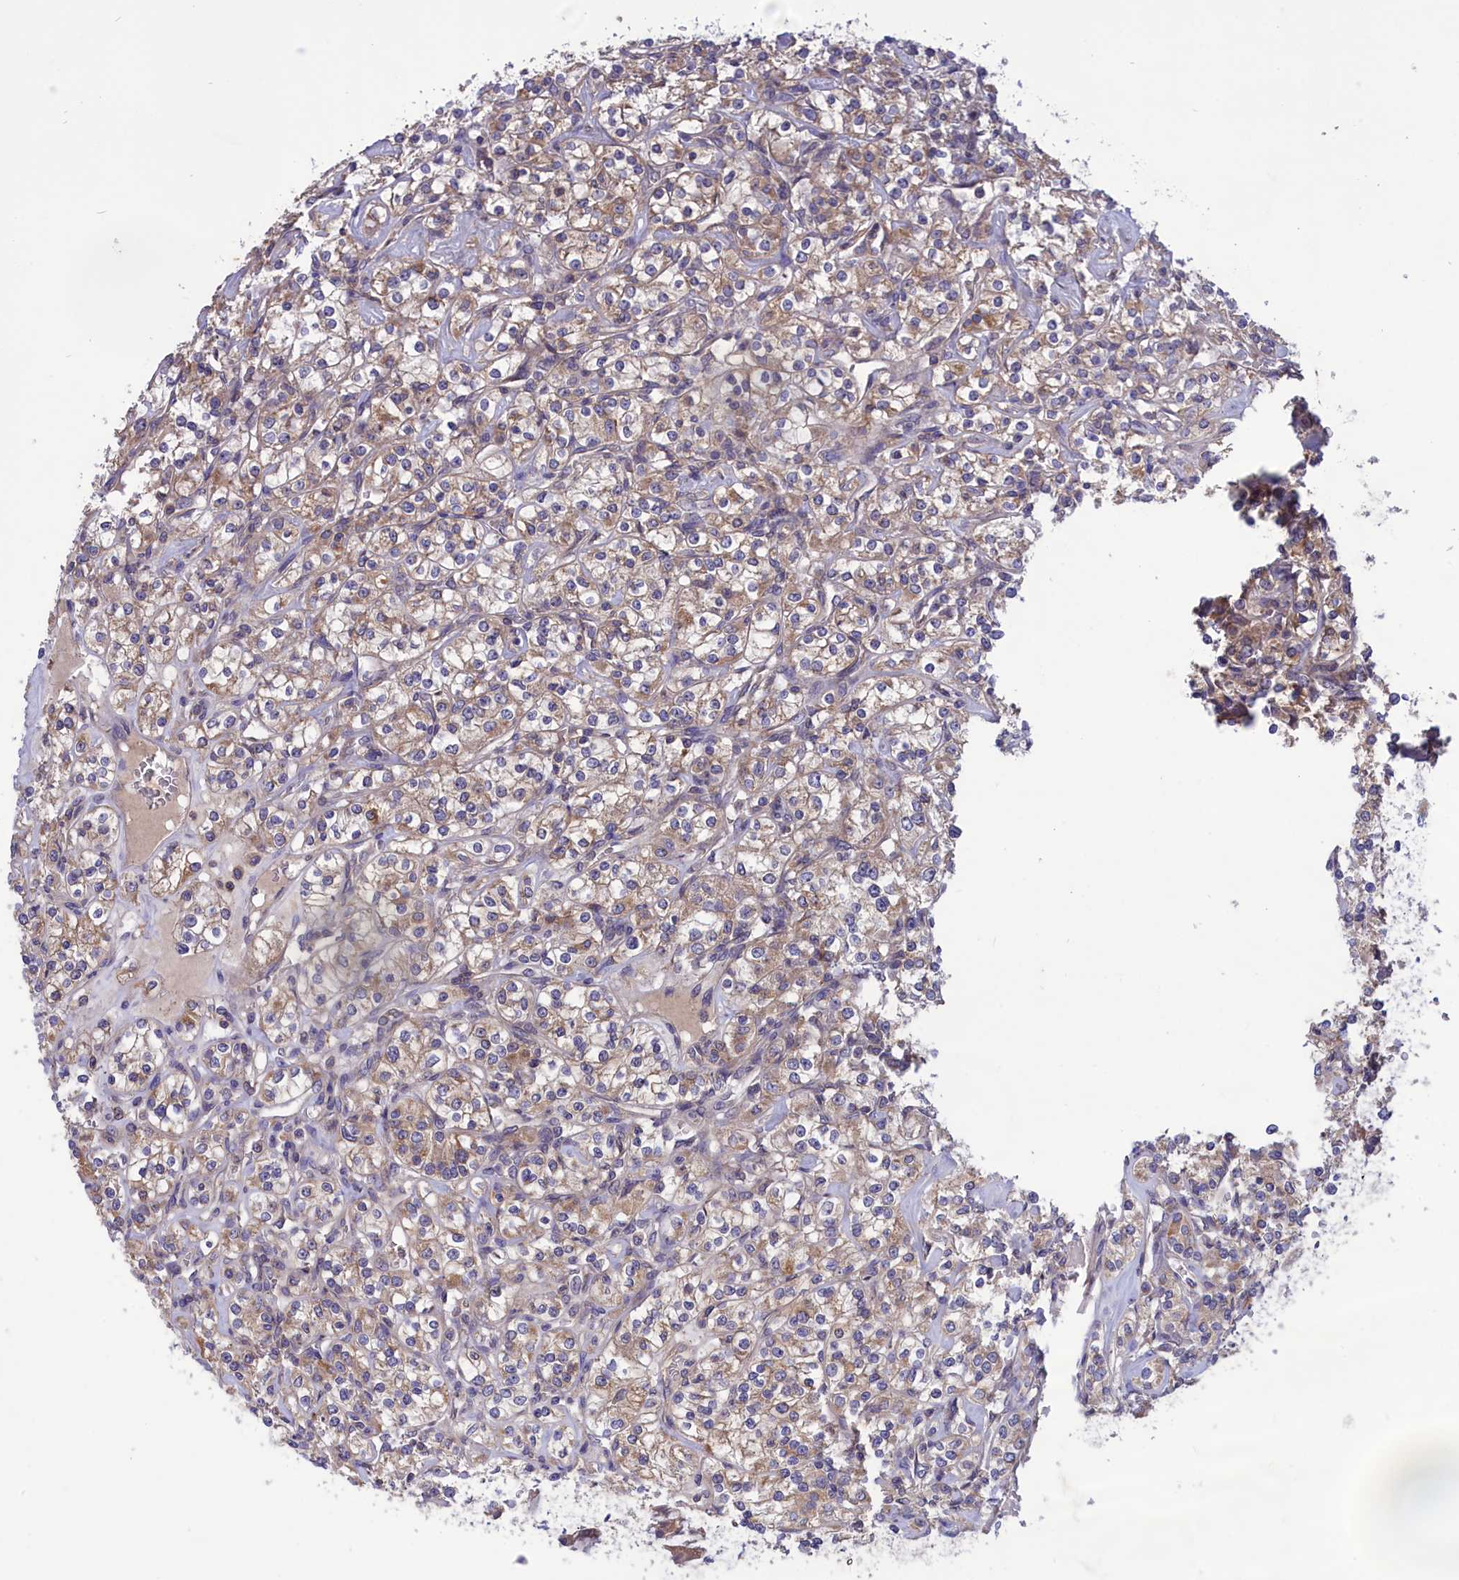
{"staining": {"intensity": "moderate", "quantity": ">75%", "location": "cytoplasmic/membranous"}, "tissue": "renal cancer", "cell_type": "Tumor cells", "image_type": "cancer", "snomed": [{"axis": "morphology", "description": "Adenocarcinoma, NOS"}, {"axis": "topography", "description": "Kidney"}], "caption": "IHC (DAB (3,3'-diaminobenzidine)) staining of human renal adenocarcinoma exhibits moderate cytoplasmic/membranous protein staining in about >75% of tumor cells. Immunohistochemistry (ihc) stains the protein in brown and the nuclei are stained blue.", "gene": "AMDHD2", "patient": {"sex": "male", "age": 77}}